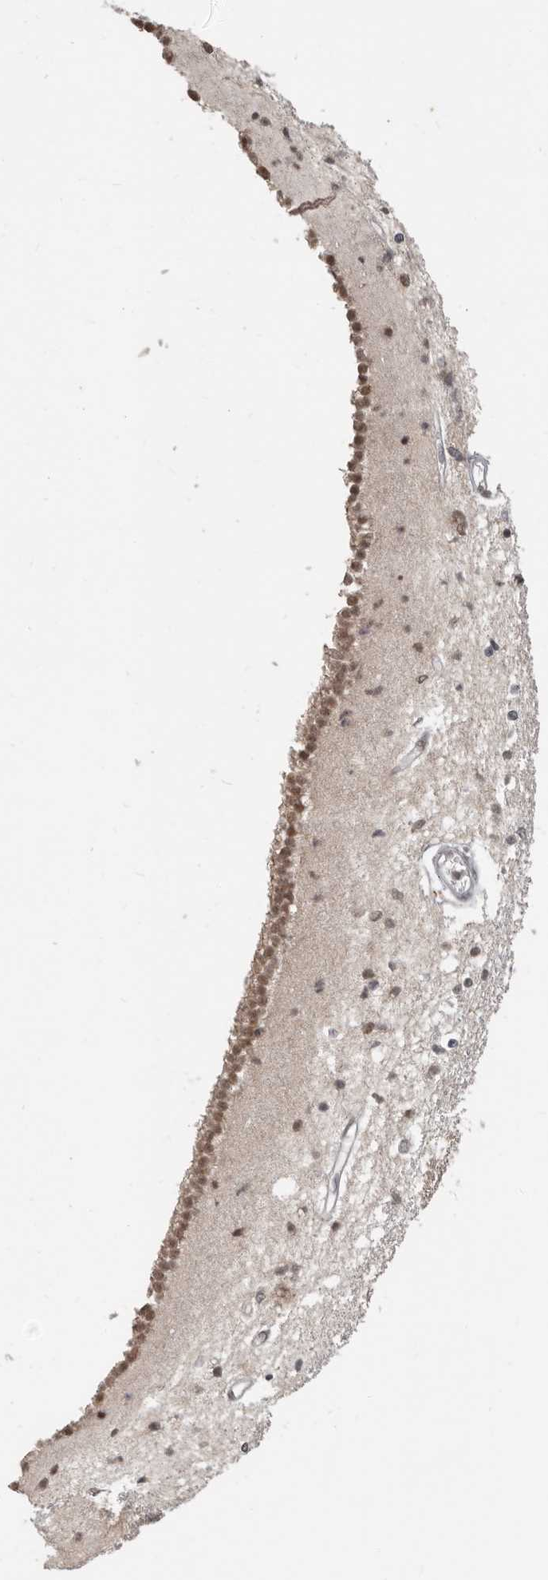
{"staining": {"intensity": "weak", "quantity": "<25%", "location": "cytoplasmic/membranous"}, "tissue": "caudate", "cell_type": "Glial cells", "image_type": "normal", "snomed": [{"axis": "morphology", "description": "Normal tissue, NOS"}, {"axis": "topography", "description": "Lateral ventricle wall"}], "caption": "The immunohistochemistry image has no significant expression in glial cells of caudate.", "gene": "RFC2", "patient": {"sex": "male", "age": 45}}